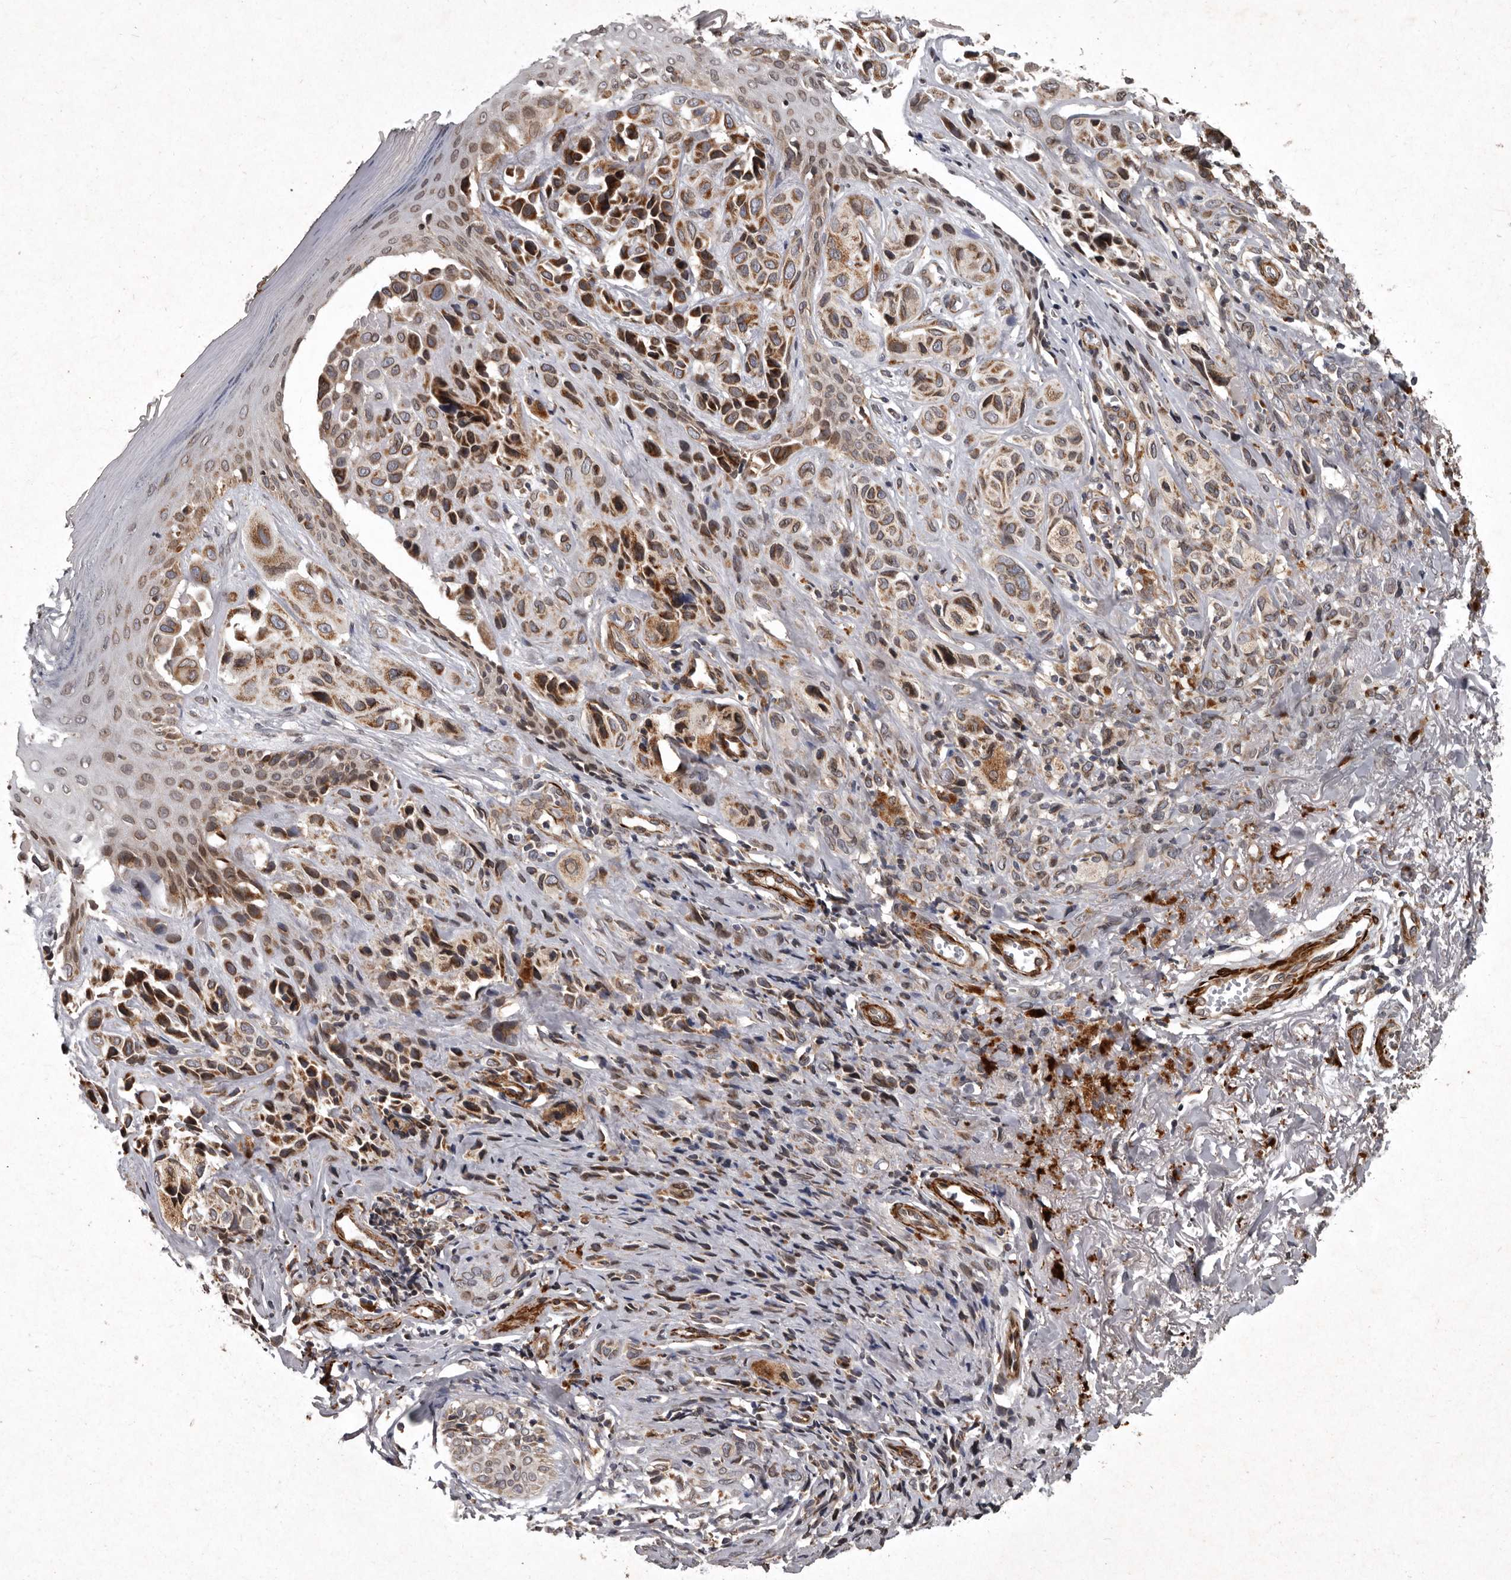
{"staining": {"intensity": "moderate", "quantity": ">75%", "location": "cytoplasmic/membranous"}, "tissue": "melanoma", "cell_type": "Tumor cells", "image_type": "cancer", "snomed": [{"axis": "morphology", "description": "Malignant melanoma, NOS"}, {"axis": "topography", "description": "Skin"}], "caption": "A medium amount of moderate cytoplasmic/membranous positivity is seen in approximately >75% of tumor cells in melanoma tissue. (DAB (3,3'-diaminobenzidine) = brown stain, brightfield microscopy at high magnification).", "gene": "MRPS15", "patient": {"sex": "female", "age": 58}}